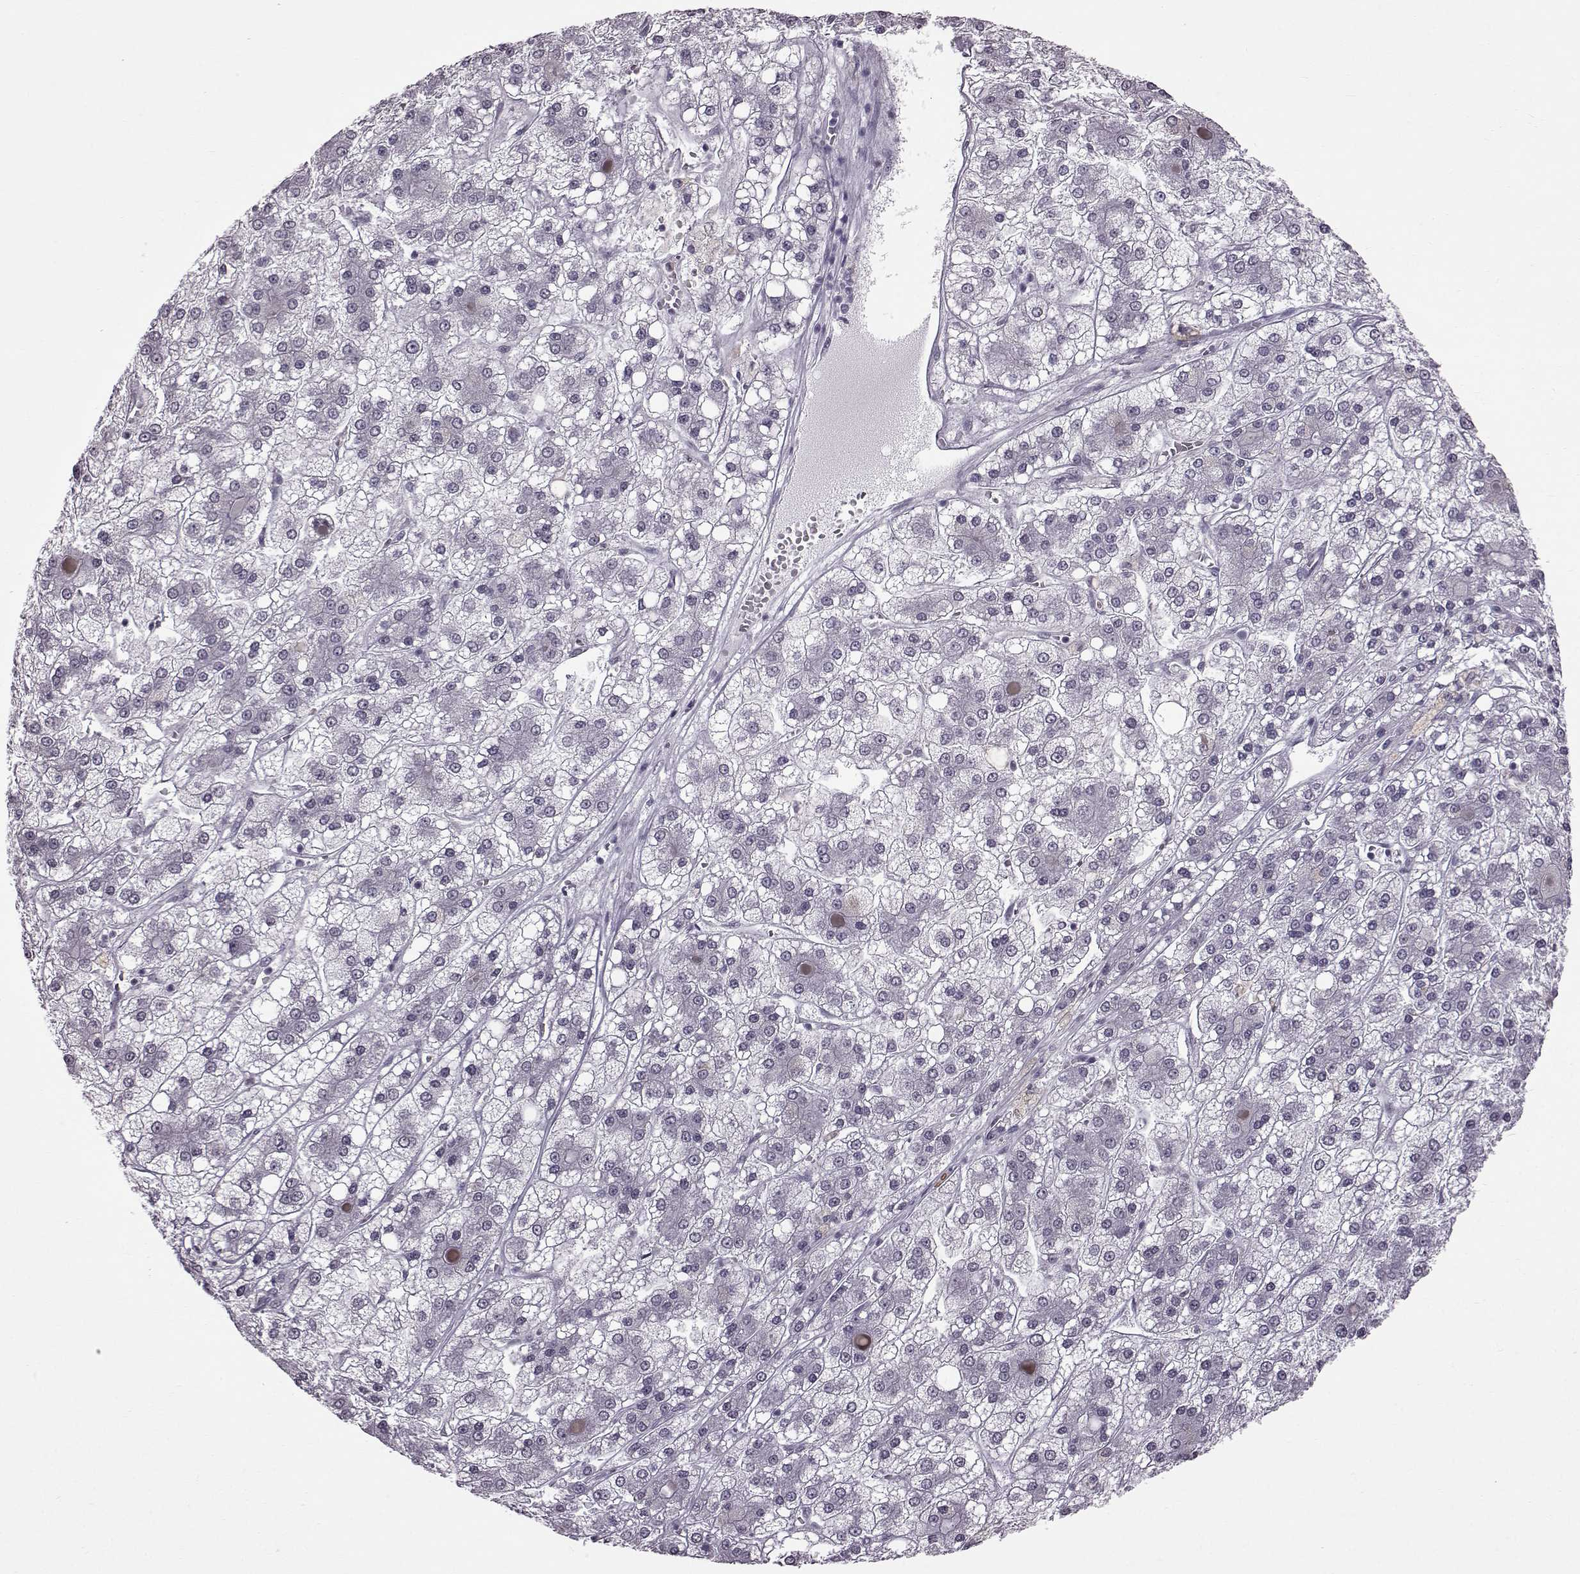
{"staining": {"intensity": "negative", "quantity": "none", "location": "none"}, "tissue": "liver cancer", "cell_type": "Tumor cells", "image_type": "cancer", "snomed": [{"axis": "morphology", "description": "Carcinoma, Hepatocellular, NOS"}, {"axis": "topography", "description": "Liver"}], "caption": "DAB immunohistochemical staining of liver cancer reveals no significant expression in tumor cells.", "gene": "SLC28A2", "patient": {"sex": "male", "age": 73}}